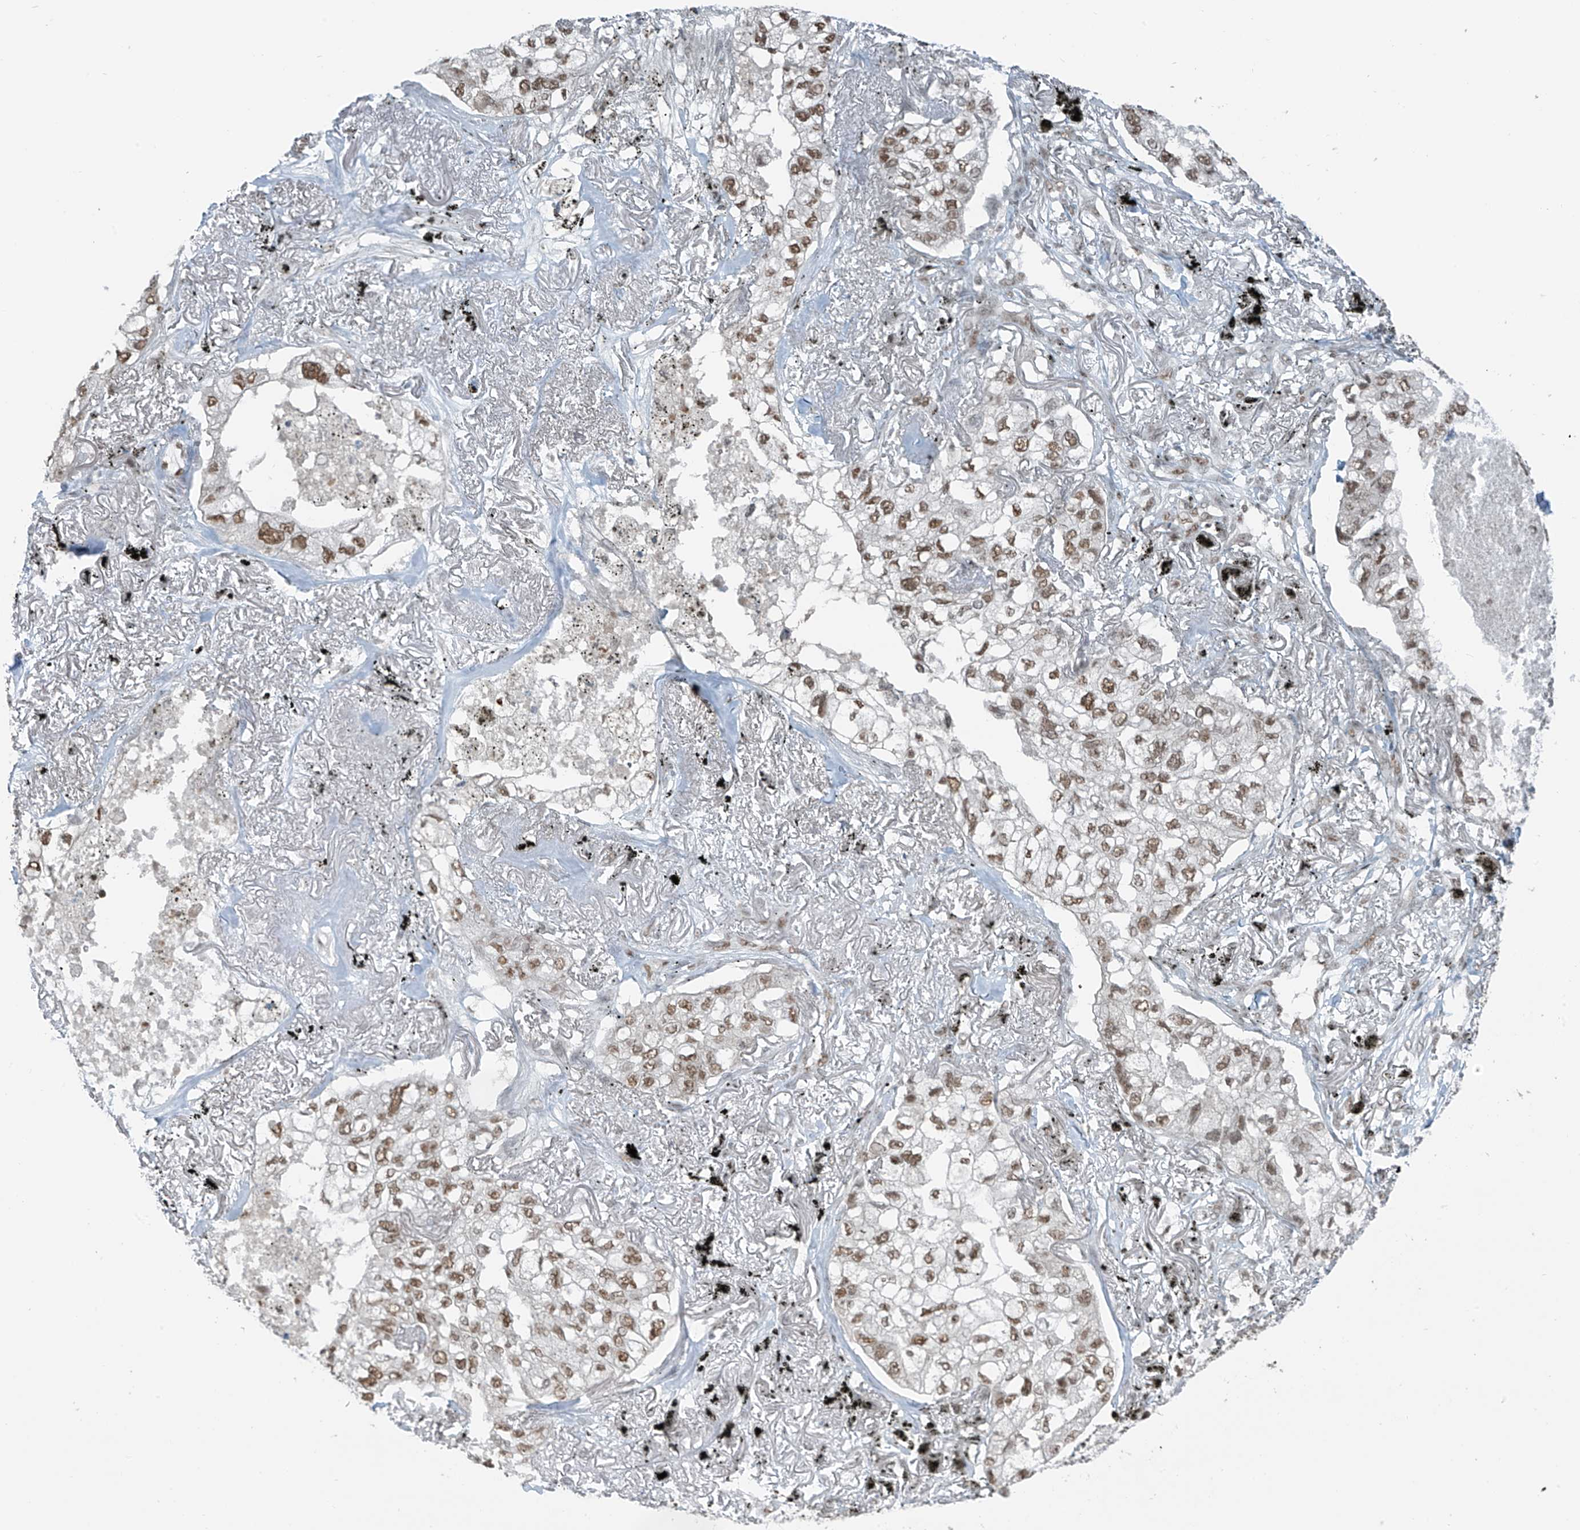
{"staining": {"intensity": "moderate", "quantity": ">75%", "location": "nuclear"}, "tissue": "lung cancer", "cell_type": "Tumor cells", "image_type": "cancer", "snomed": [{"axis": "morphology", "description": "Adenocarcinoma, NOS"}, {"axis": "topography", "description": "Lung"}], "caption": "A high-resolution histopathology image shows immunohistochemistry (IHC) staining of adenocarcinoma (lung), which shows moderate nuclear positivity in about >75% of tumor cells. Nuclei are stained in blue.", "gene": "WRNIP1", "patient": {"sex": "male", "age": 65}}